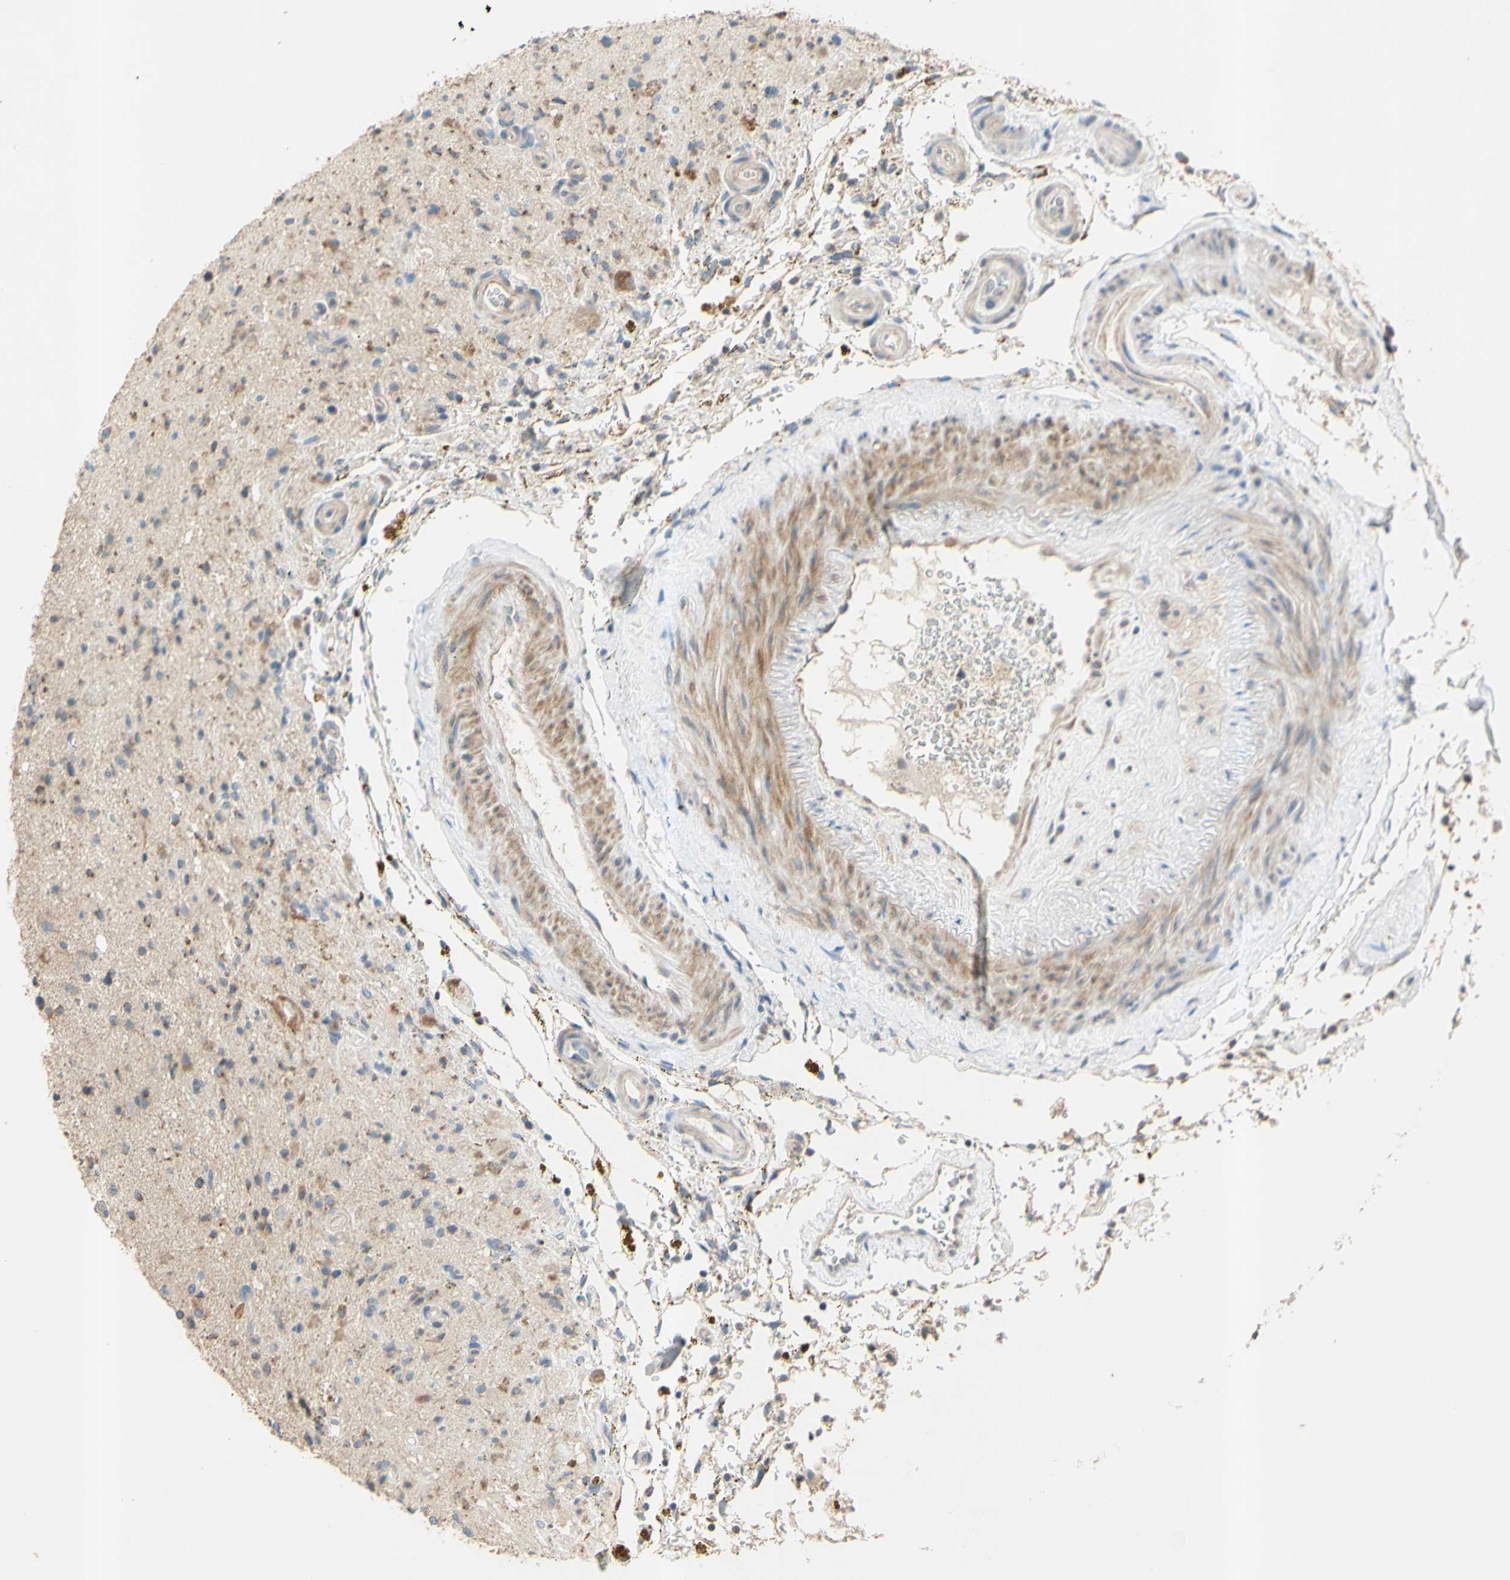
{"staining": {"intensity": "moderate", "quantity": "25%-75%", "location": "cytoplasmic/membranous"}, "tissue": "glioma", "cell_type": "Tumor cells", "image_type": "cancer", "snomed": [{"axis": "morphology", "description": "Glioma, malignant, High grade"}, {"axis": "topography", "description": "Brain"}], "caption": "High-power microscopy captured an immunohistochemistry photomicrograph of glioma, revealing moderate cytoplasmic/membranous staining in approximately 25%-75% of tumor cells.", "gene": "PTGIS", "patient": {"sex": "male", "age": 33}}